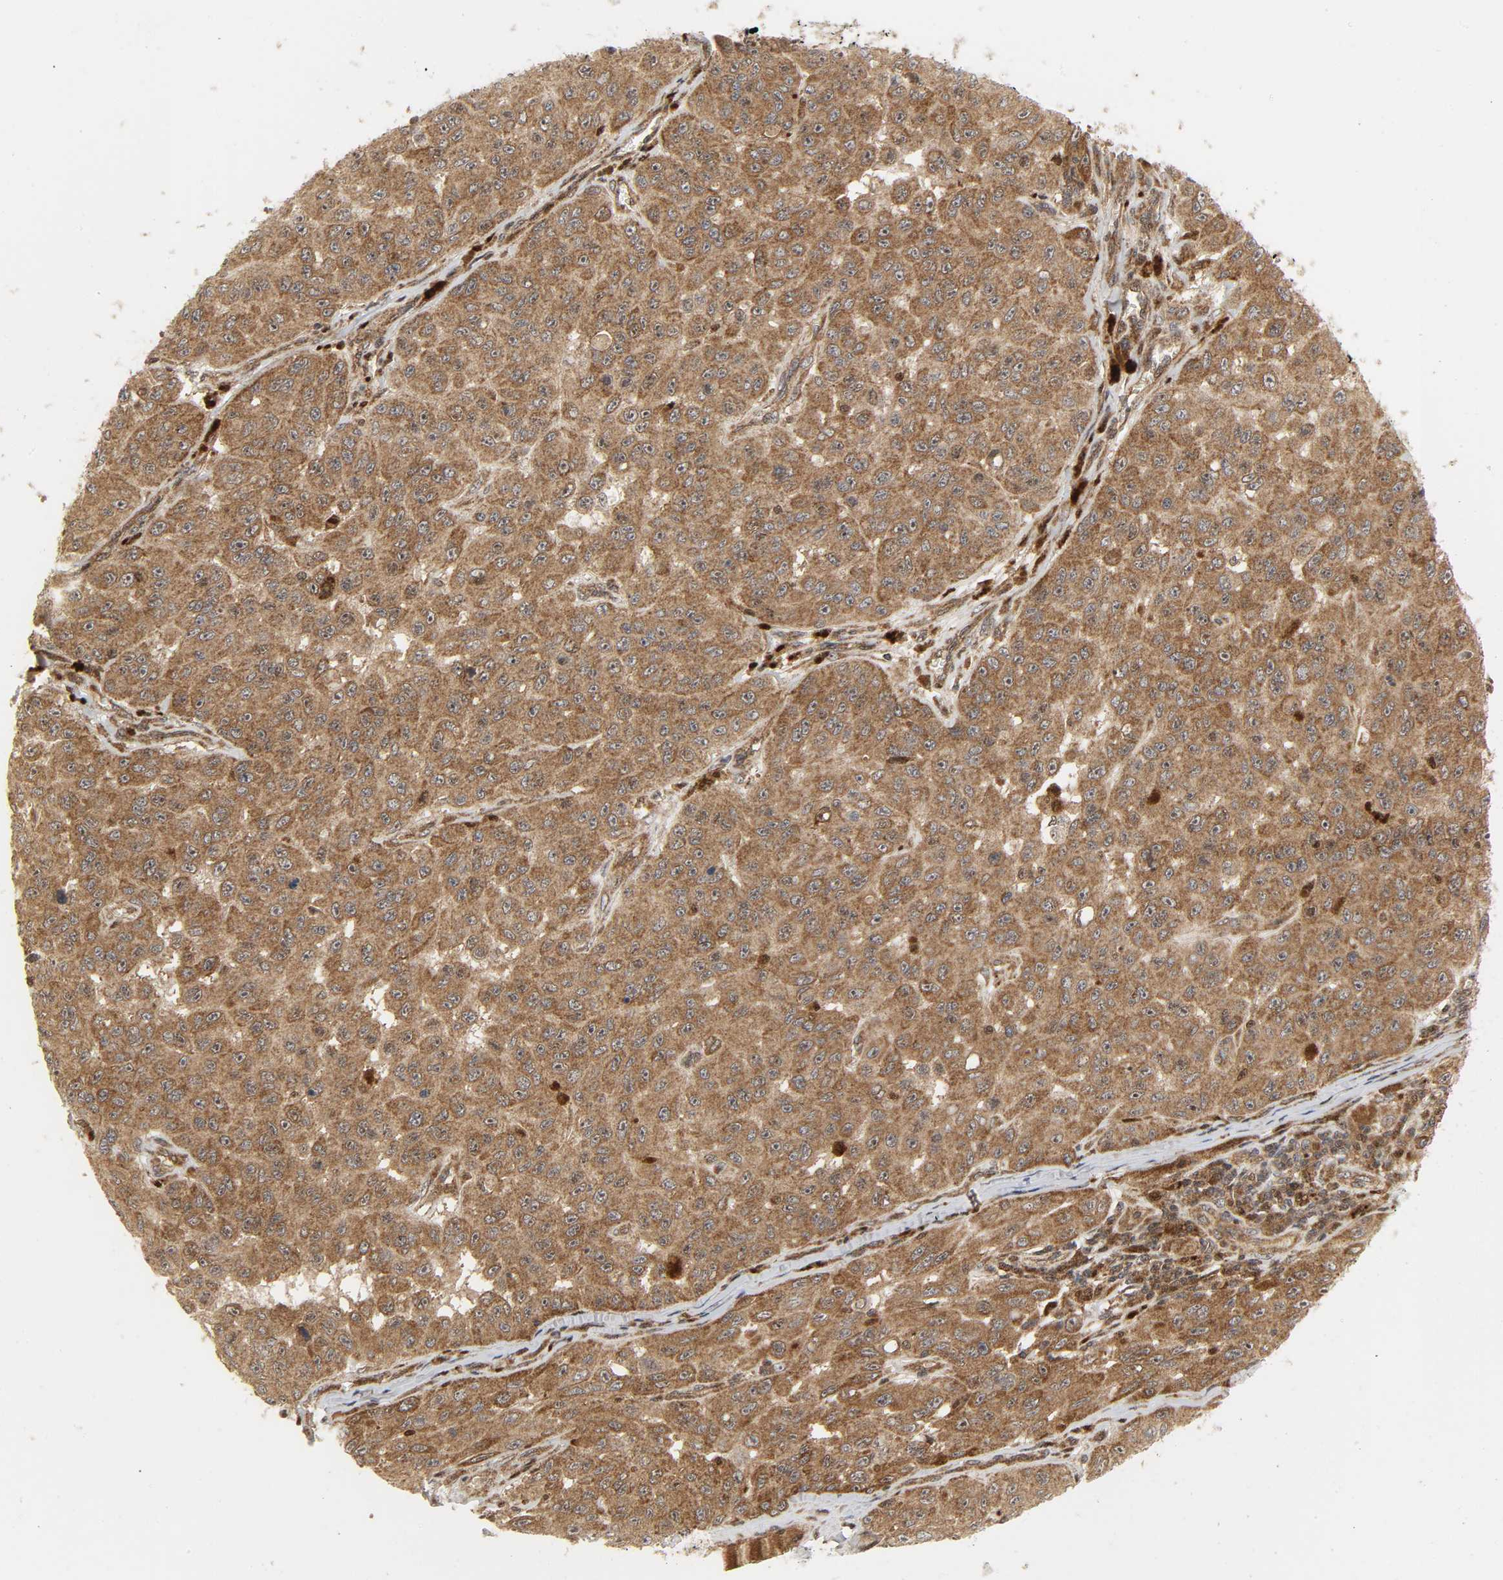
{"staining": {"intensity": "moderate", "quantity": ">75%", "location": "cytoplasmic/membranous"}, "tissue": "melanoma", "cell_type": "Tumor cells", "image_type": "cancer", "snomed": [{"axis": "morphology", "description": "Malignant melanoma, NOS"}, {"axis": "topography", "description": "Skin"}], "caption": "The image demonstrates staining of melanoma, revealing moderate cytoplasmic/membranous protein positivity (brown color) within tumor cells.", "gene": "CHUK", "patient": {"sex": "male", "age": 30}}